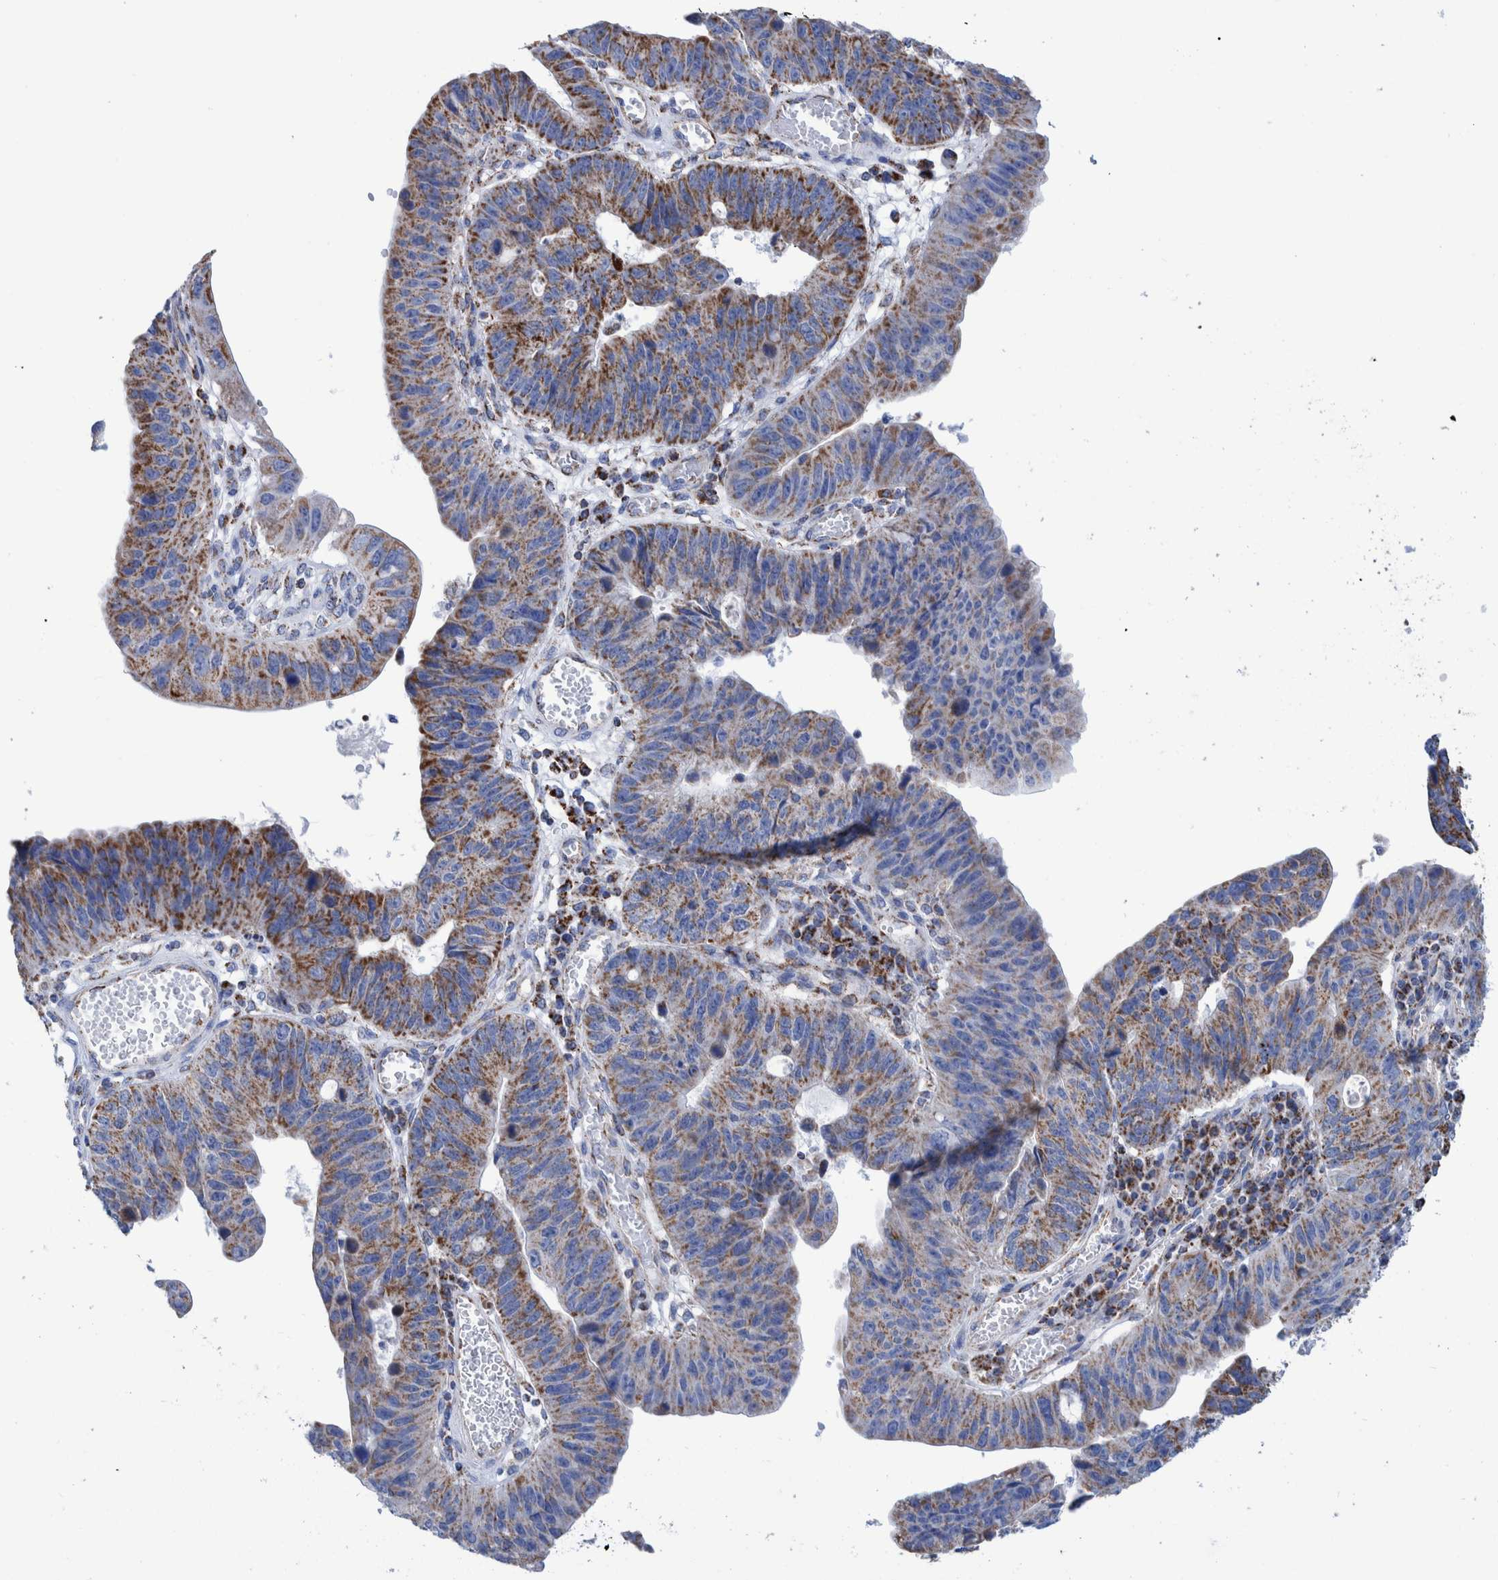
{"staining": {"intensity": "moderate", "quantity": ">75%", "location": "cytoplasmic/membranous"}, "tissue": "stomach cancer", "cell_type": "Tumor cells", "image_type": "cancer", "snomed": [{"axis": "morphology", "description": "Adenocarcinoma, NOS"}, {"axis": "topography", "description": "Stomach"}], "caption": "Stomach cancer stained with IHC shows moderate cytoplasmic/membranous expression in approximately >75% of tumor cells.", "gene": "DECR1", "patient": {"sex": "male", "age": 59}}